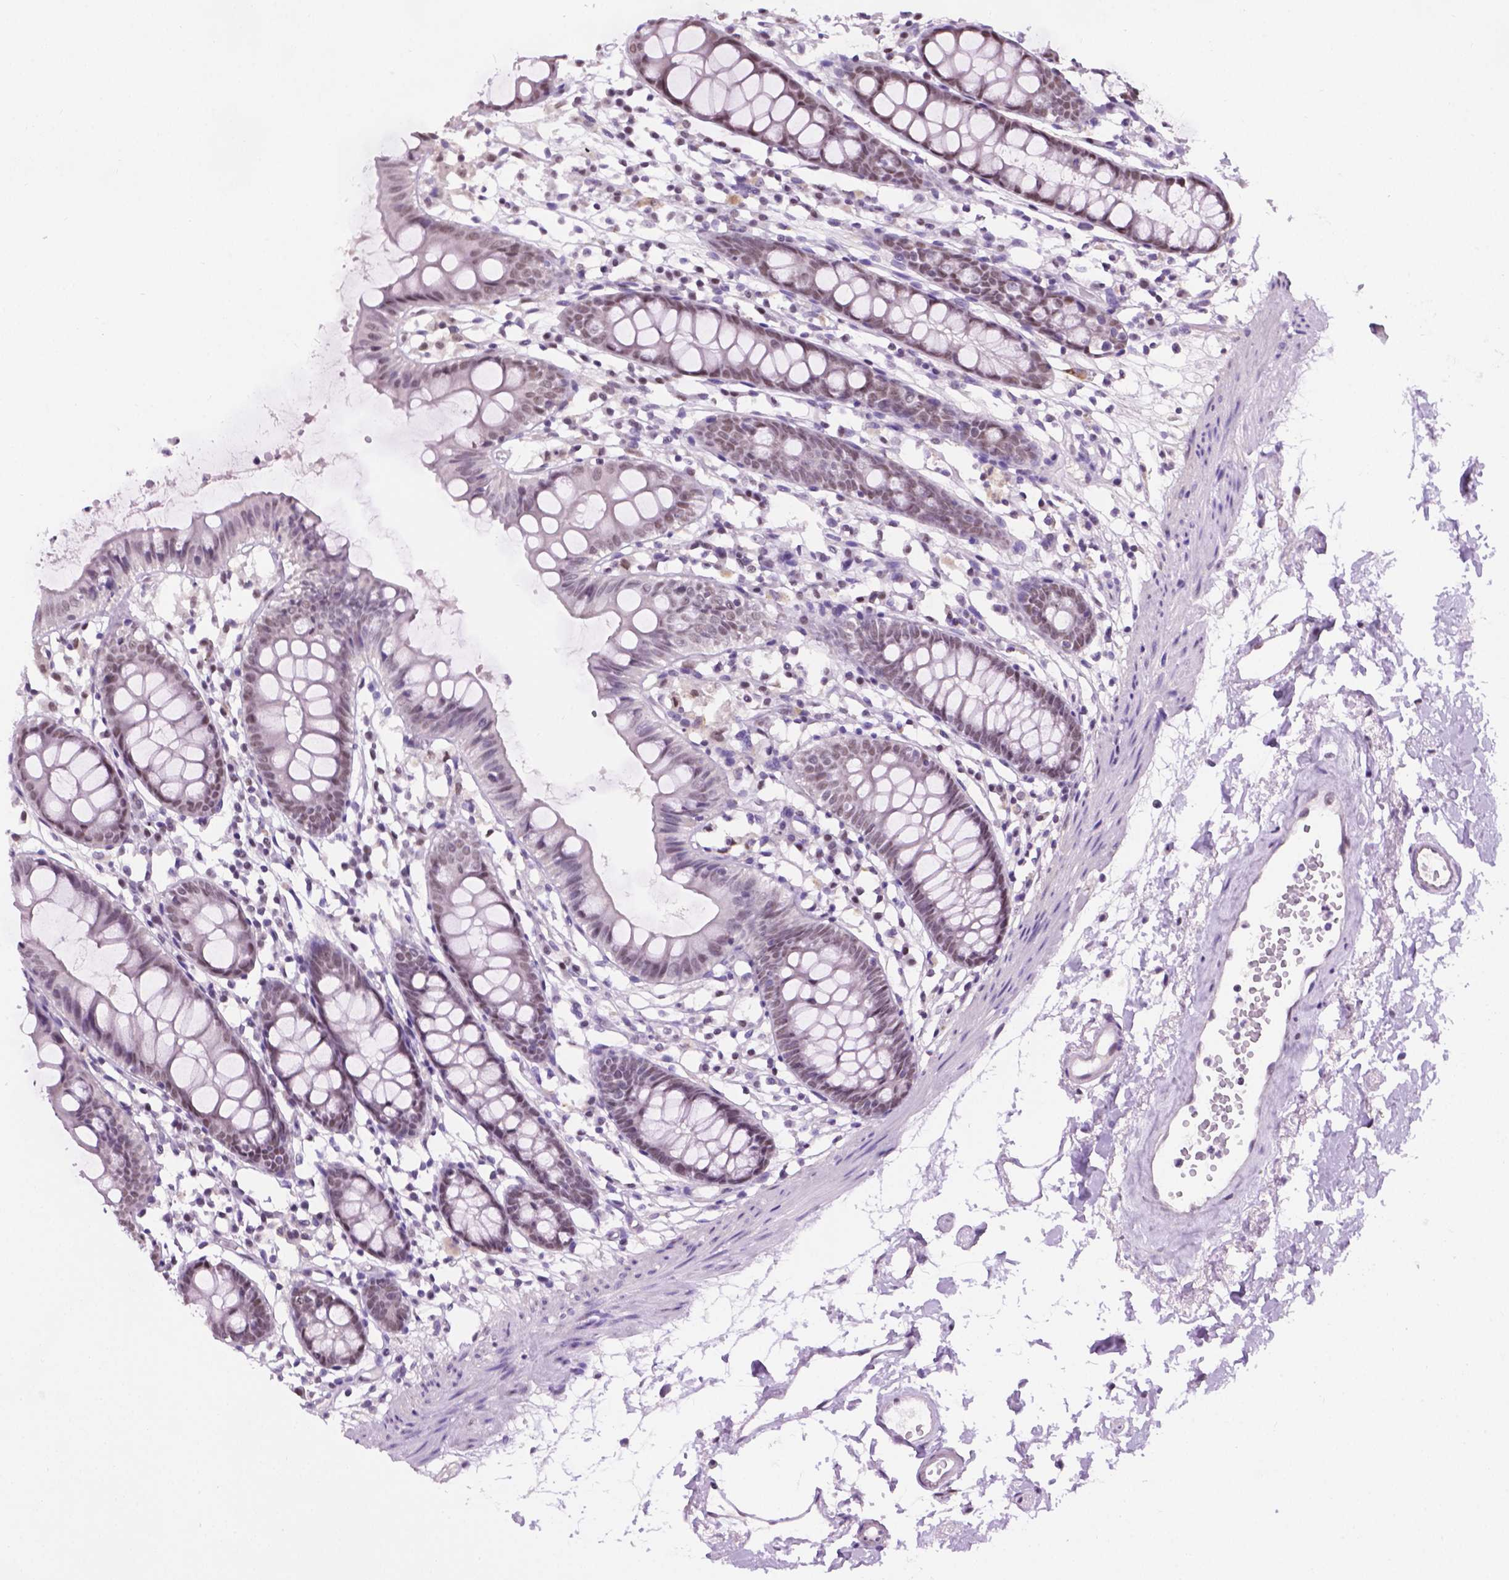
{"staining": {"intensity": "negative", "quantity": "none", "location": "none"}, "tissue": "colon", "cell_type": "Endothelial cells", "image_type": "normal", "snomed": [{"axis": "morphology", "description": "Normal tissue, NOS"}, {"axis": "topography", "description": "Colon"}], "caption": "The immunohistochemistry histopathology image has no significant staining in endothelial cells of colon. (IHC, brightfield microscopy, high magnification).", "gene": "ABI2", "patient": {"sex": "female", "age": 84}}